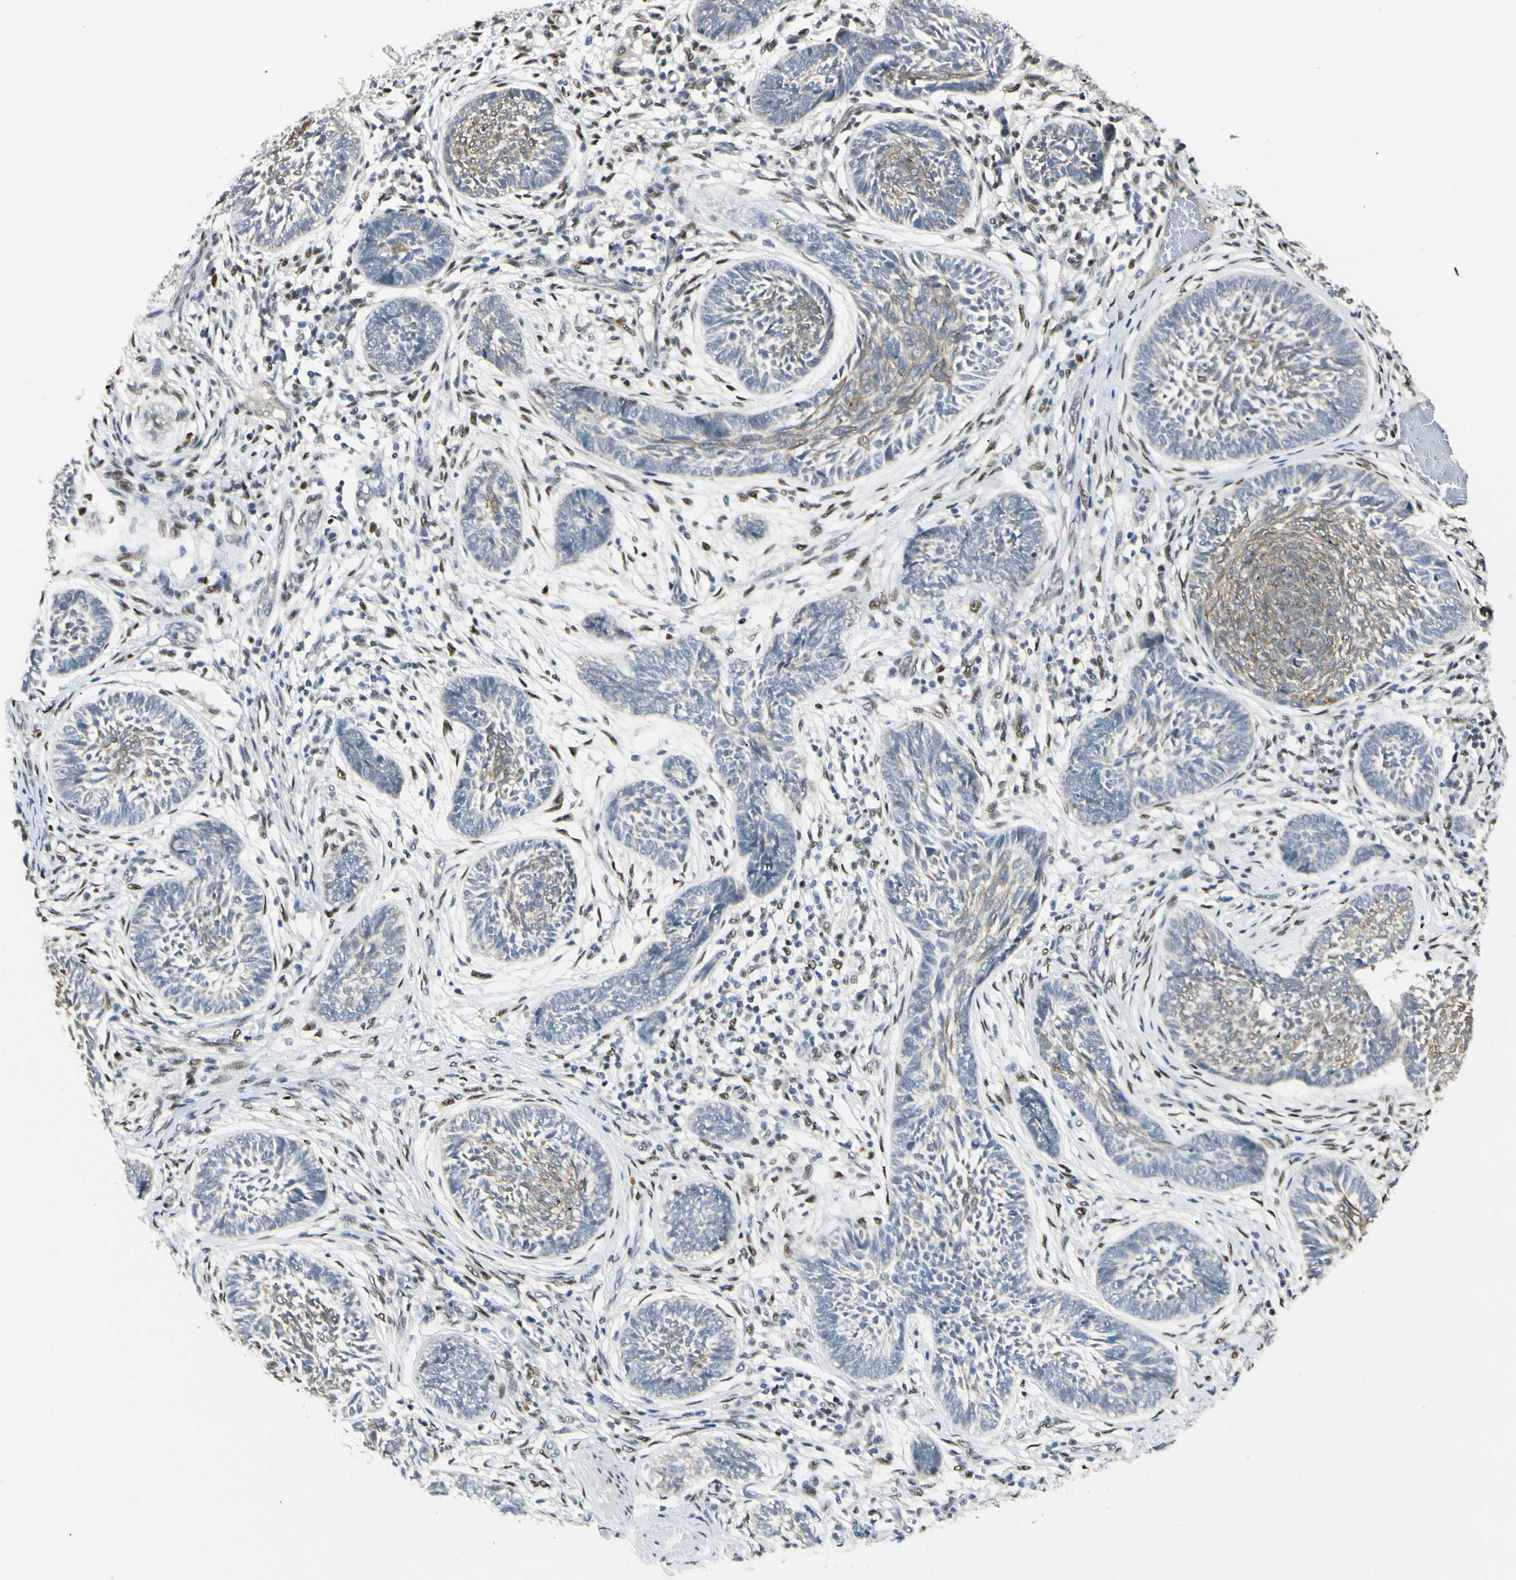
{"staining": {"intensity": "moderate", "quantity": "25%-75%", "location": "cytoplasmic/membranous"}, "tissue": "skin cancer", "cell_type": "Tumor cells", "image_type": "cancer", "snomed": [{"axis": "morphology", "description": "Papilloma, NOS"}, {"axis": "morphology", "description": "Basal cell carcinoma"}, {"axis": "topography", "description": "Skin"}], "caption": "Skin cancer (papilloma) was stained to show a protein in brown. There is medium levels of moderate cytoplasmic/membranous positivity in about 25%-75% of tumor cells.", "gene": "ATXN1", "patient": {"sex": "male", "age": 87}}